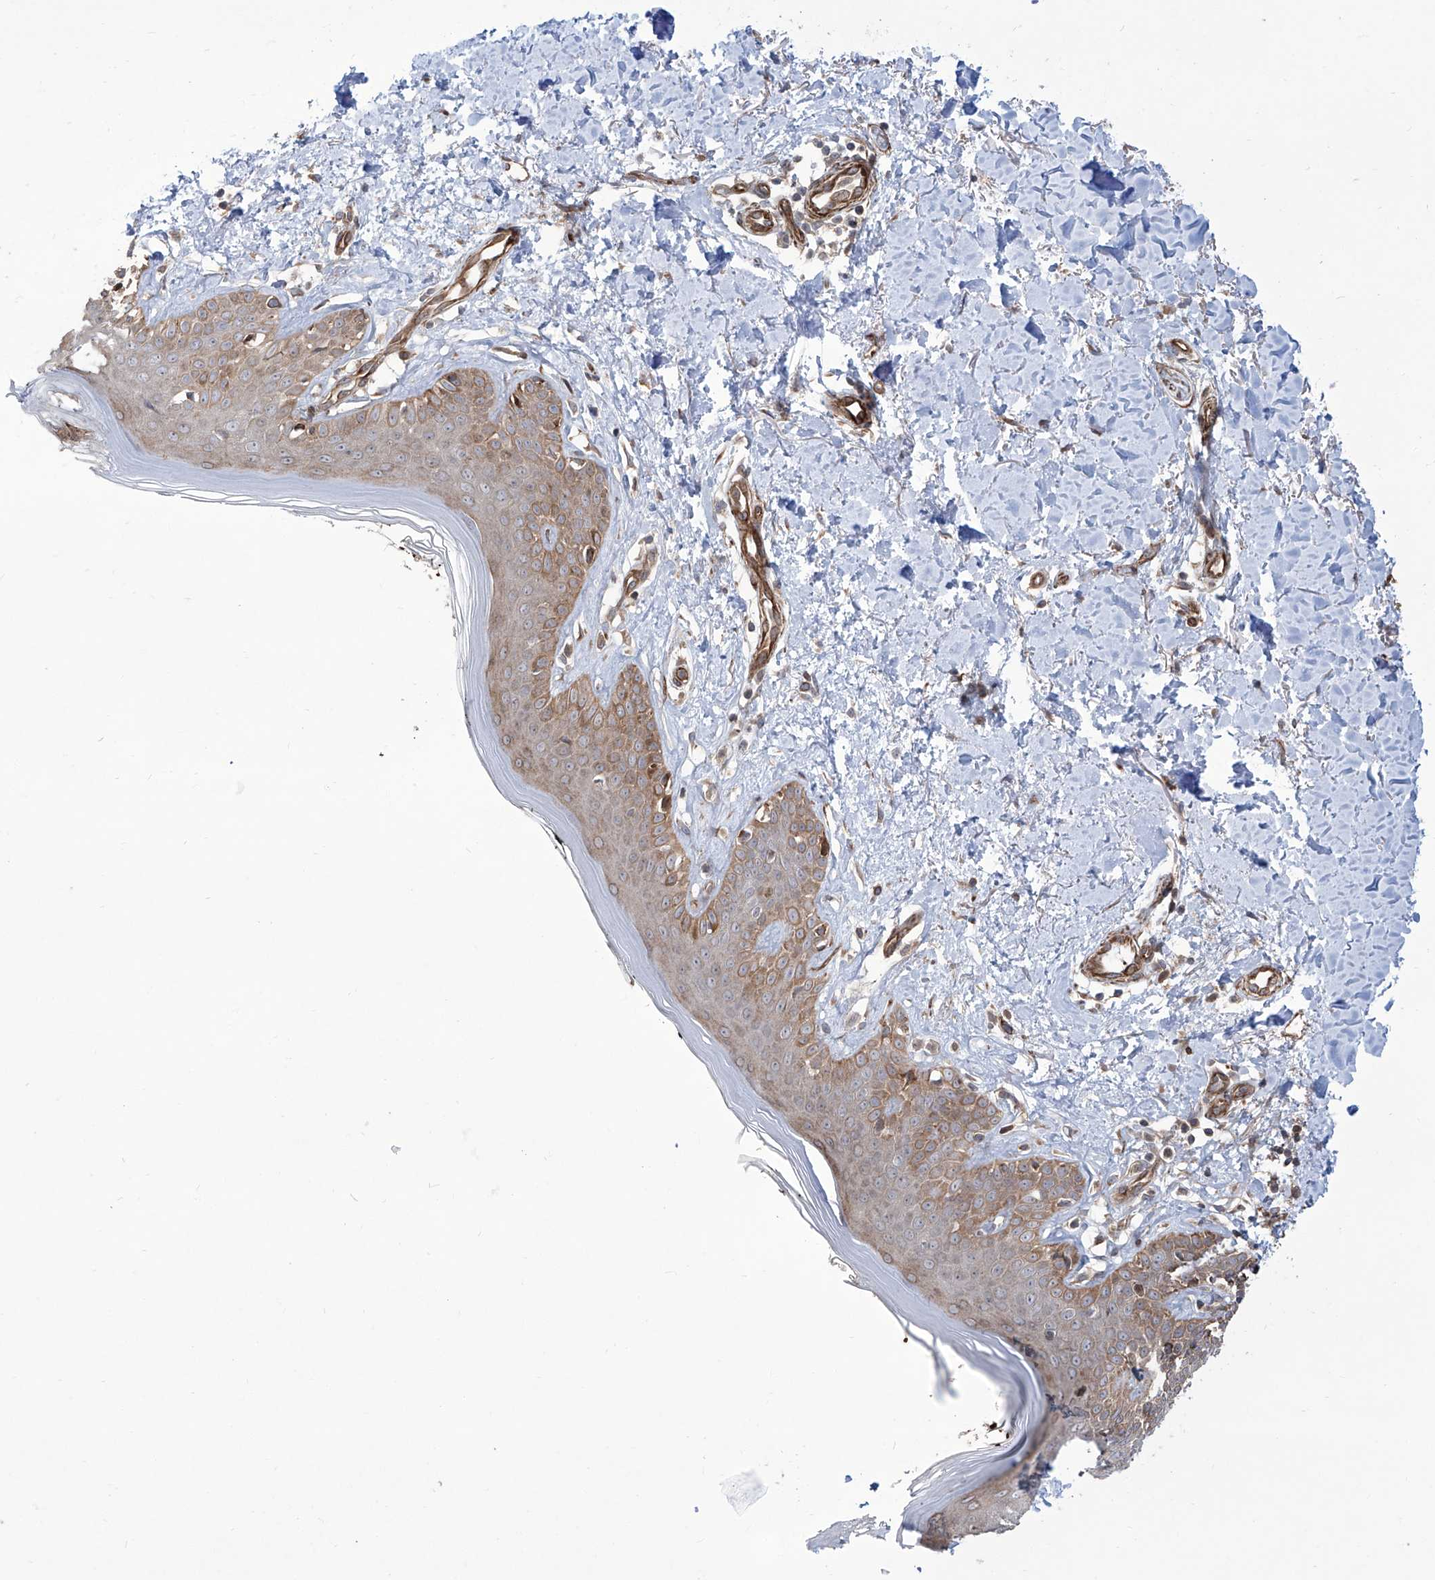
{"staining": {"intensity": "moderate", "quantity": ">75%", "location": "cytoplasmic/membranous"}, "tissue": "skin", "cell_type": "Fibroblasts", "image_type": "normal", "snomed": [{"axis": "morphology", "description": "Normal tissue, NOS"}, {"axis": "topography", "description": "Skin"}], "caption": "Immunohistochemical staining of benign human skin demonstrates moderate cytoplasmic/membranous protein positivity in about >75% of fibroblasts.", "gene": "APAF1", "patient": {"sex": "female", "age": 64}}